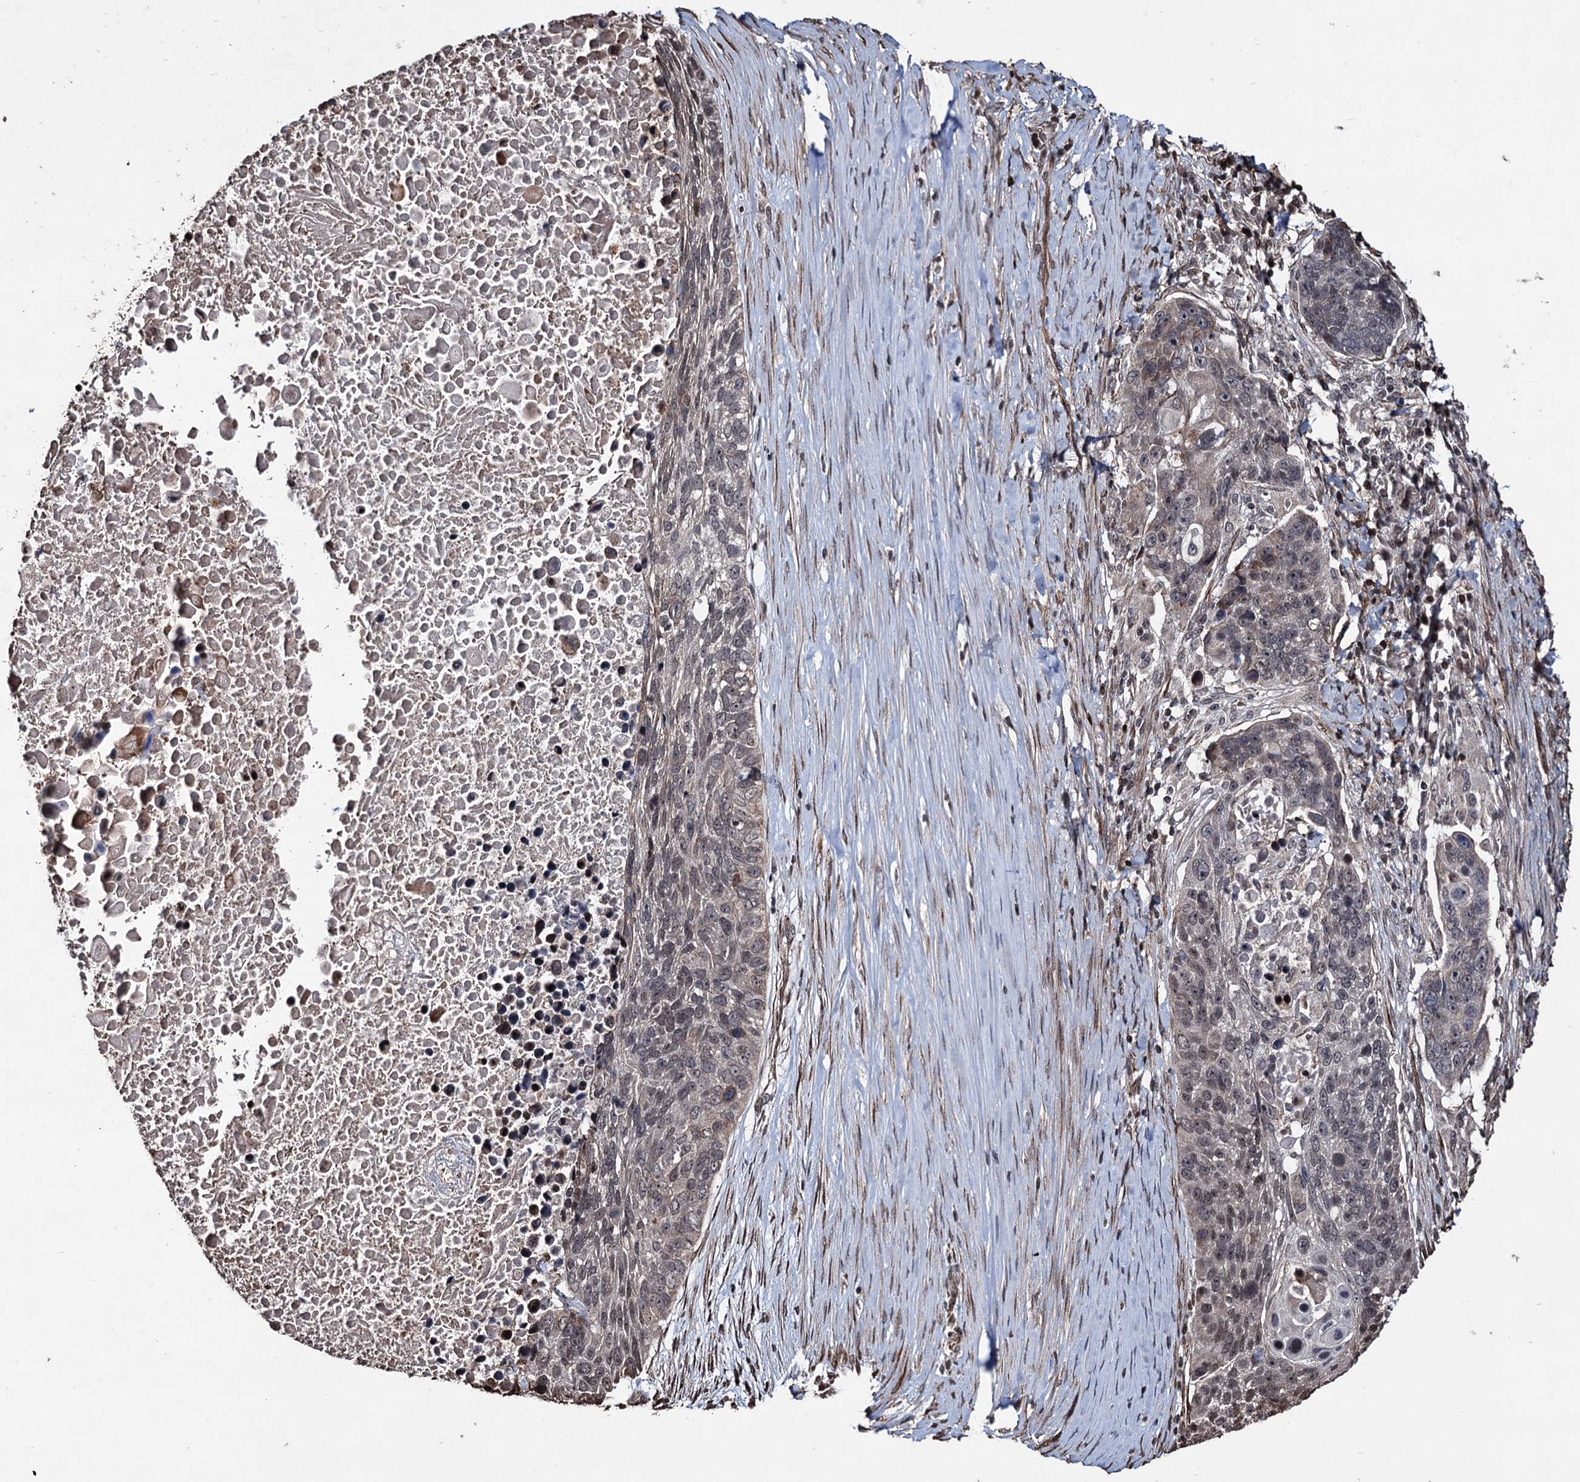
{"staining": {"intensity": "moderate", "quantity": "<25%", "location": "nuclear"}, "tissue": "lung cancer", "cell_type": "Tumor cells", "image_type": "cancer", "snomed": [{"axis": "morphology", "description": "Normal tissue, NOS"}, {"axis": "morphology", "description": "Squamous cell carcinoma, NOS"}, {"axis": "topography", "description": "Lymph node"}, {"axis": "topography", "description": "Lung"}], "caption": "Protein analysis of lung squamous cell carcinoma tissue reveals moderate nuclear staining in about <25% of tumor cells.", "gene": "EYA4", "patient": {"sex": "male", "age": 66}}